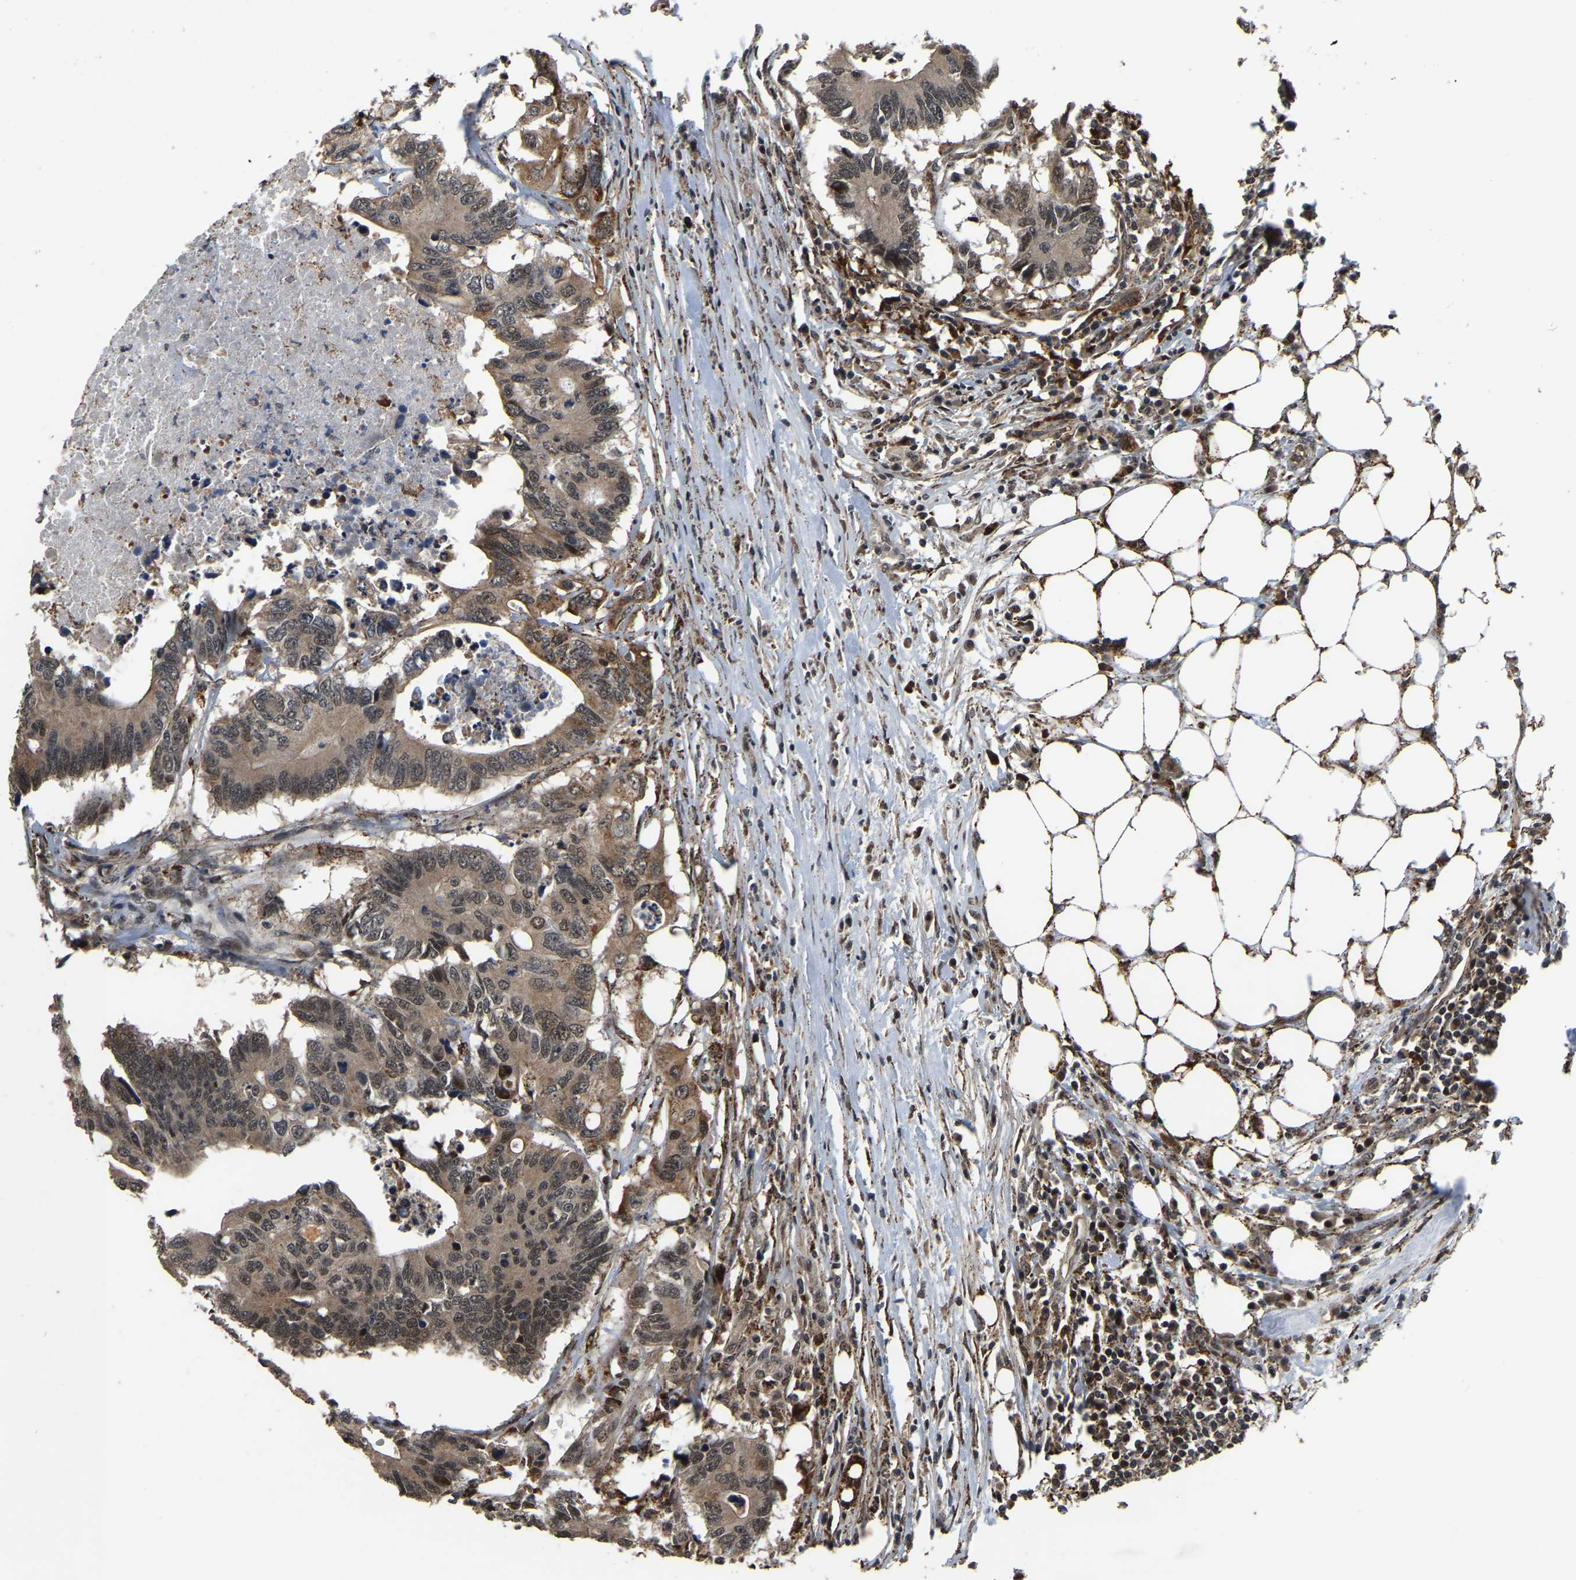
{"staining": {"intensity": "weak", "quantity": ">75%", "location": "cytoplasmic/membranous,nuclear"}, "tissue": "colorectal cancer", "cell_type": "Tumor cells", "image_type": "cancer", "snomed": [{"axis": "morphology", "description": "Adenocarcinoma, NOS"}, {"axis": "topography", "description": "Colon"}], "caption": "Colorectal adenocarcinoma stained with DAB (3,3'-diaminobenzidine) IHC reveals low levels of weak cytoplasmic/membranous and nuclear staining in about >75% of tumor cells. (Stains: DAB (3,3'-diaminobenzidine) in brown, nuclei in blue, Microscopy: brightfield microscopy at high magnification).", "gene": "CIAO1", "patient": {"sex": "male", "age": 71}}